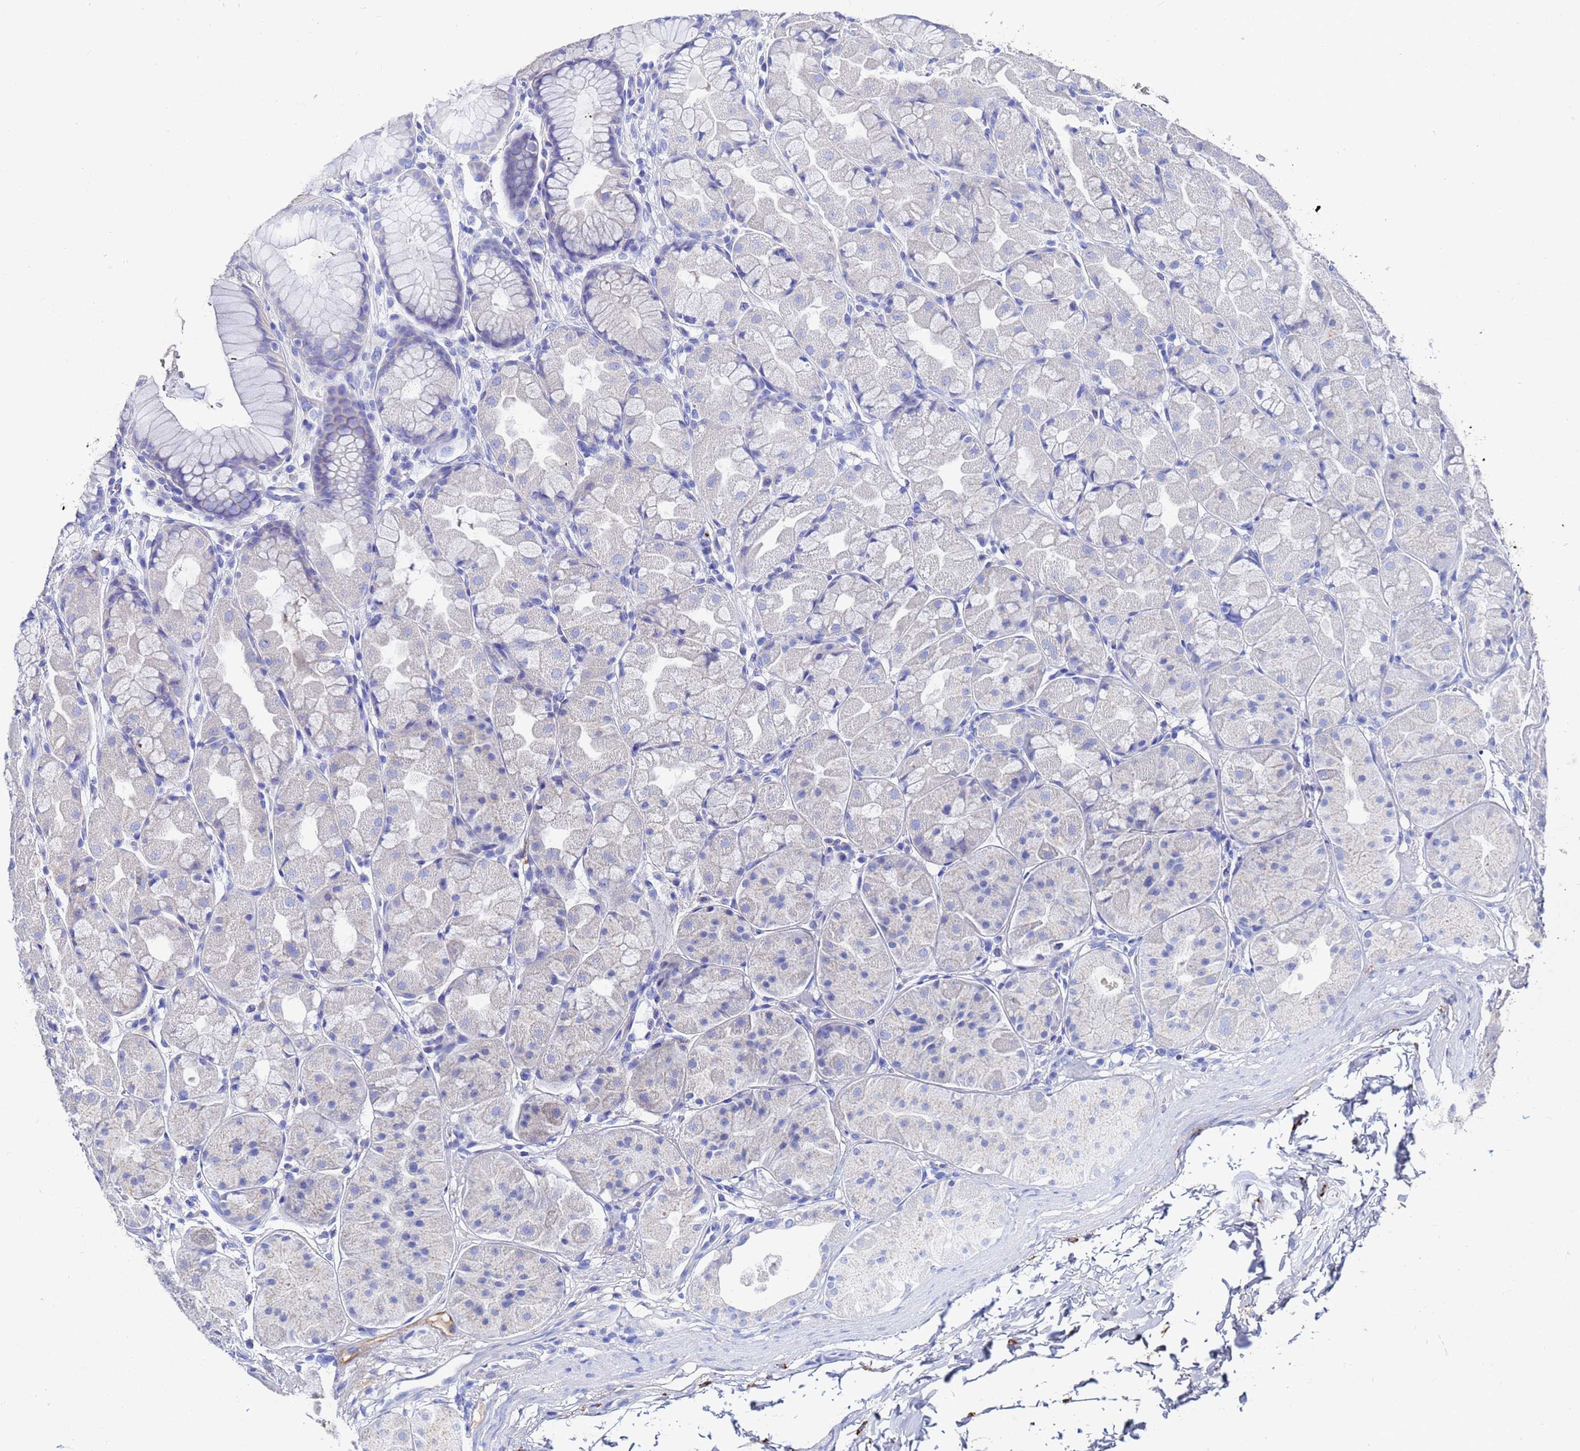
{"staining": {"intensity": "negative", "quantity": "none", "location": "none"}, "tissue": "stomach", "cell_type": "Glandular cells", "image_type": "normal", "snomed": [{"axis": "morphology", "description": "Normal tissue, NOS"}, {"axis": "topography", "description": "Stomach"}], "caption": "There is no significant positivity in glandular cells of stomach. The staining is performed using DAB (3,3'-diaminobenzidine) brown chromogen with nuclei counter-stained in using hematoxylin.", "gene": "AQP12A", "patient": {"sex": "male", "age": 57}}